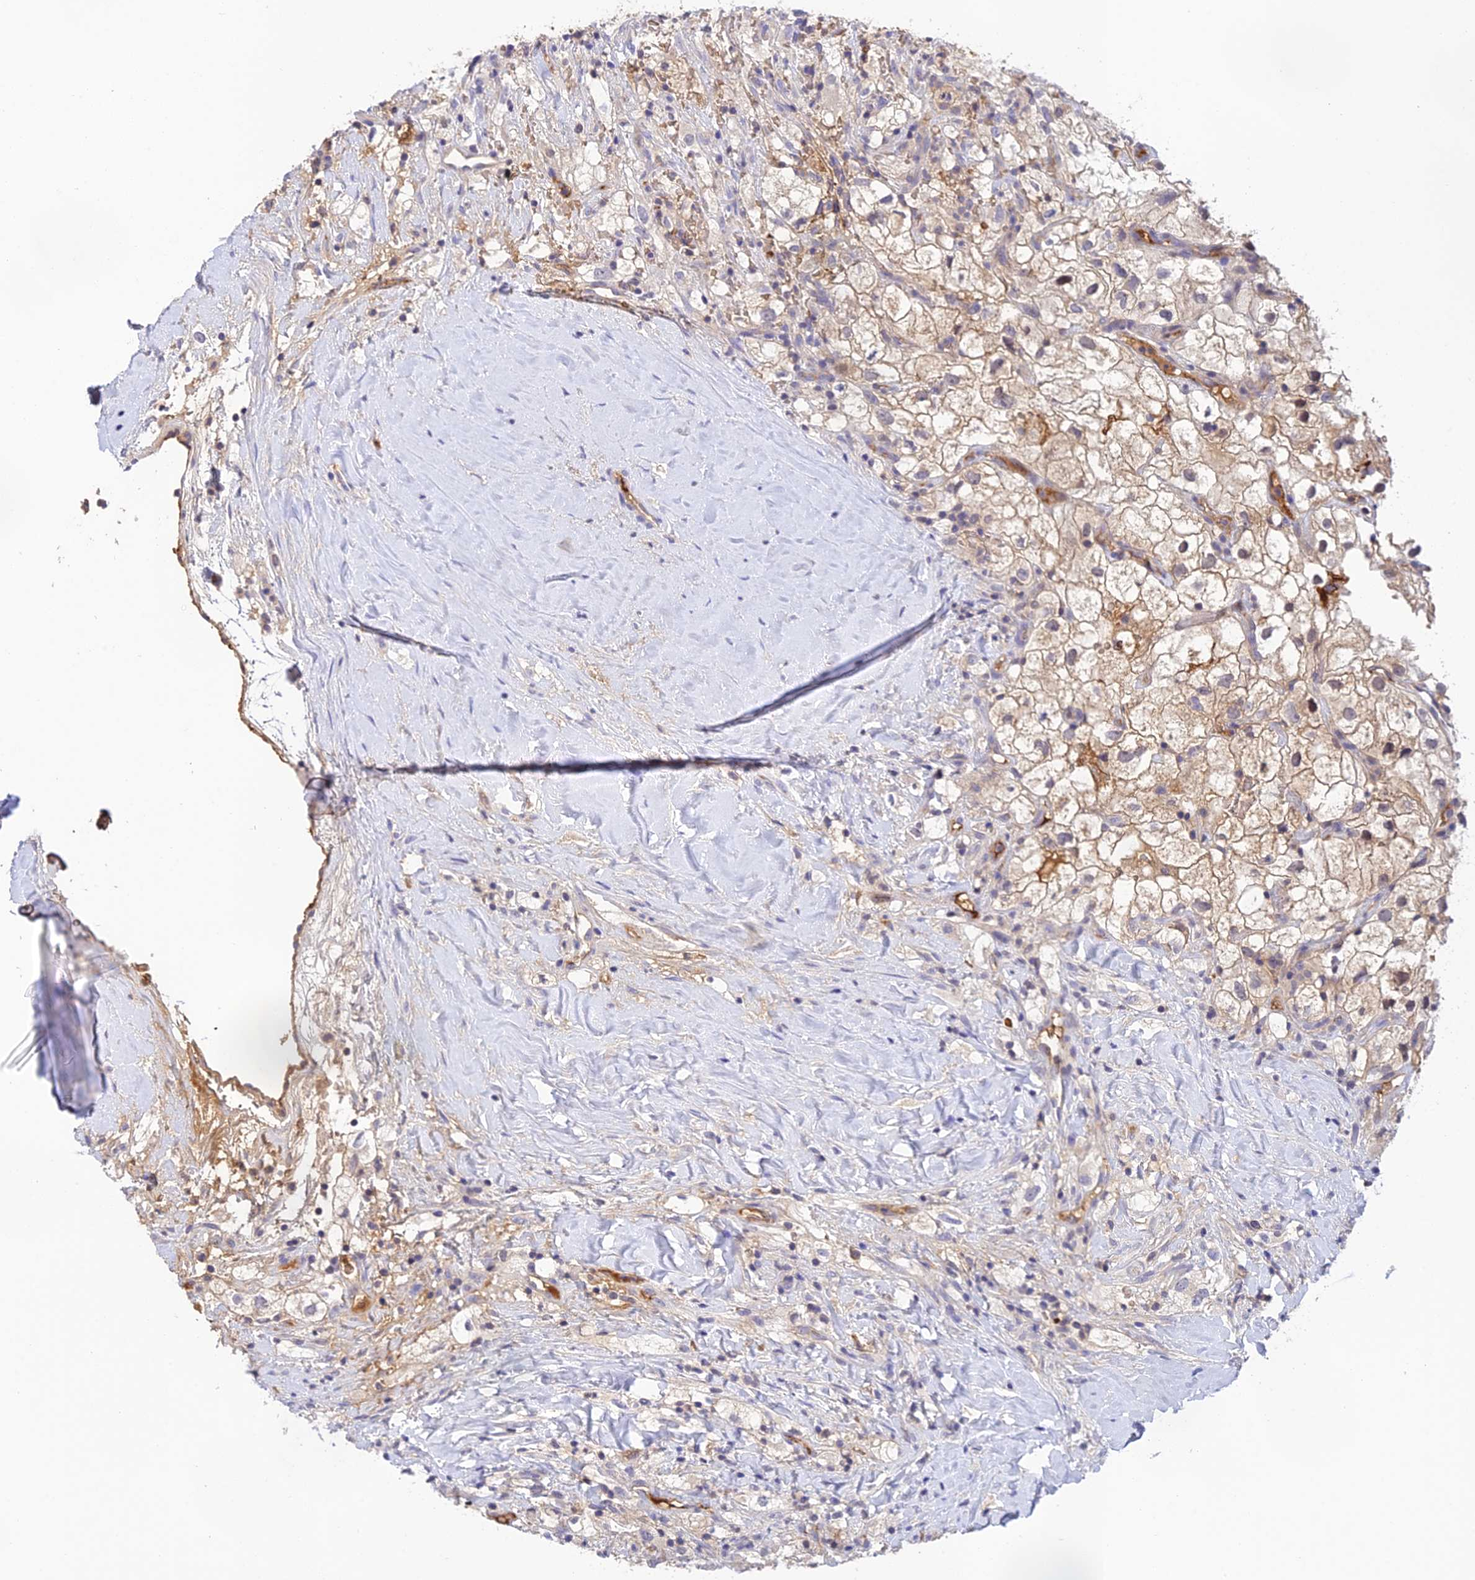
{"staining": {"intensity": "weak", "quantity": "<25%", "location": "cytoplasmic/membranous"}, "tissue": "renal cancer", "cell_type": "Tumor cells", "image_type": "cancer", "snomed": [{"axis": "morphology", "description": "Adenocarcinoma, NOS"}, {"axis": "topography", "description": "Kidney"}], "caption": "Tumor cells are negative for protein expression in human renal cancer (adenocarcinoma). Brightfield microscopy of IHC stained with DAB (3,3'-diaminobenzidine) (brown) and hematoxylin (blue), captured at high magnification.", "gene": "HDHD2", "patient": {"sex": "male", "age": 59}}